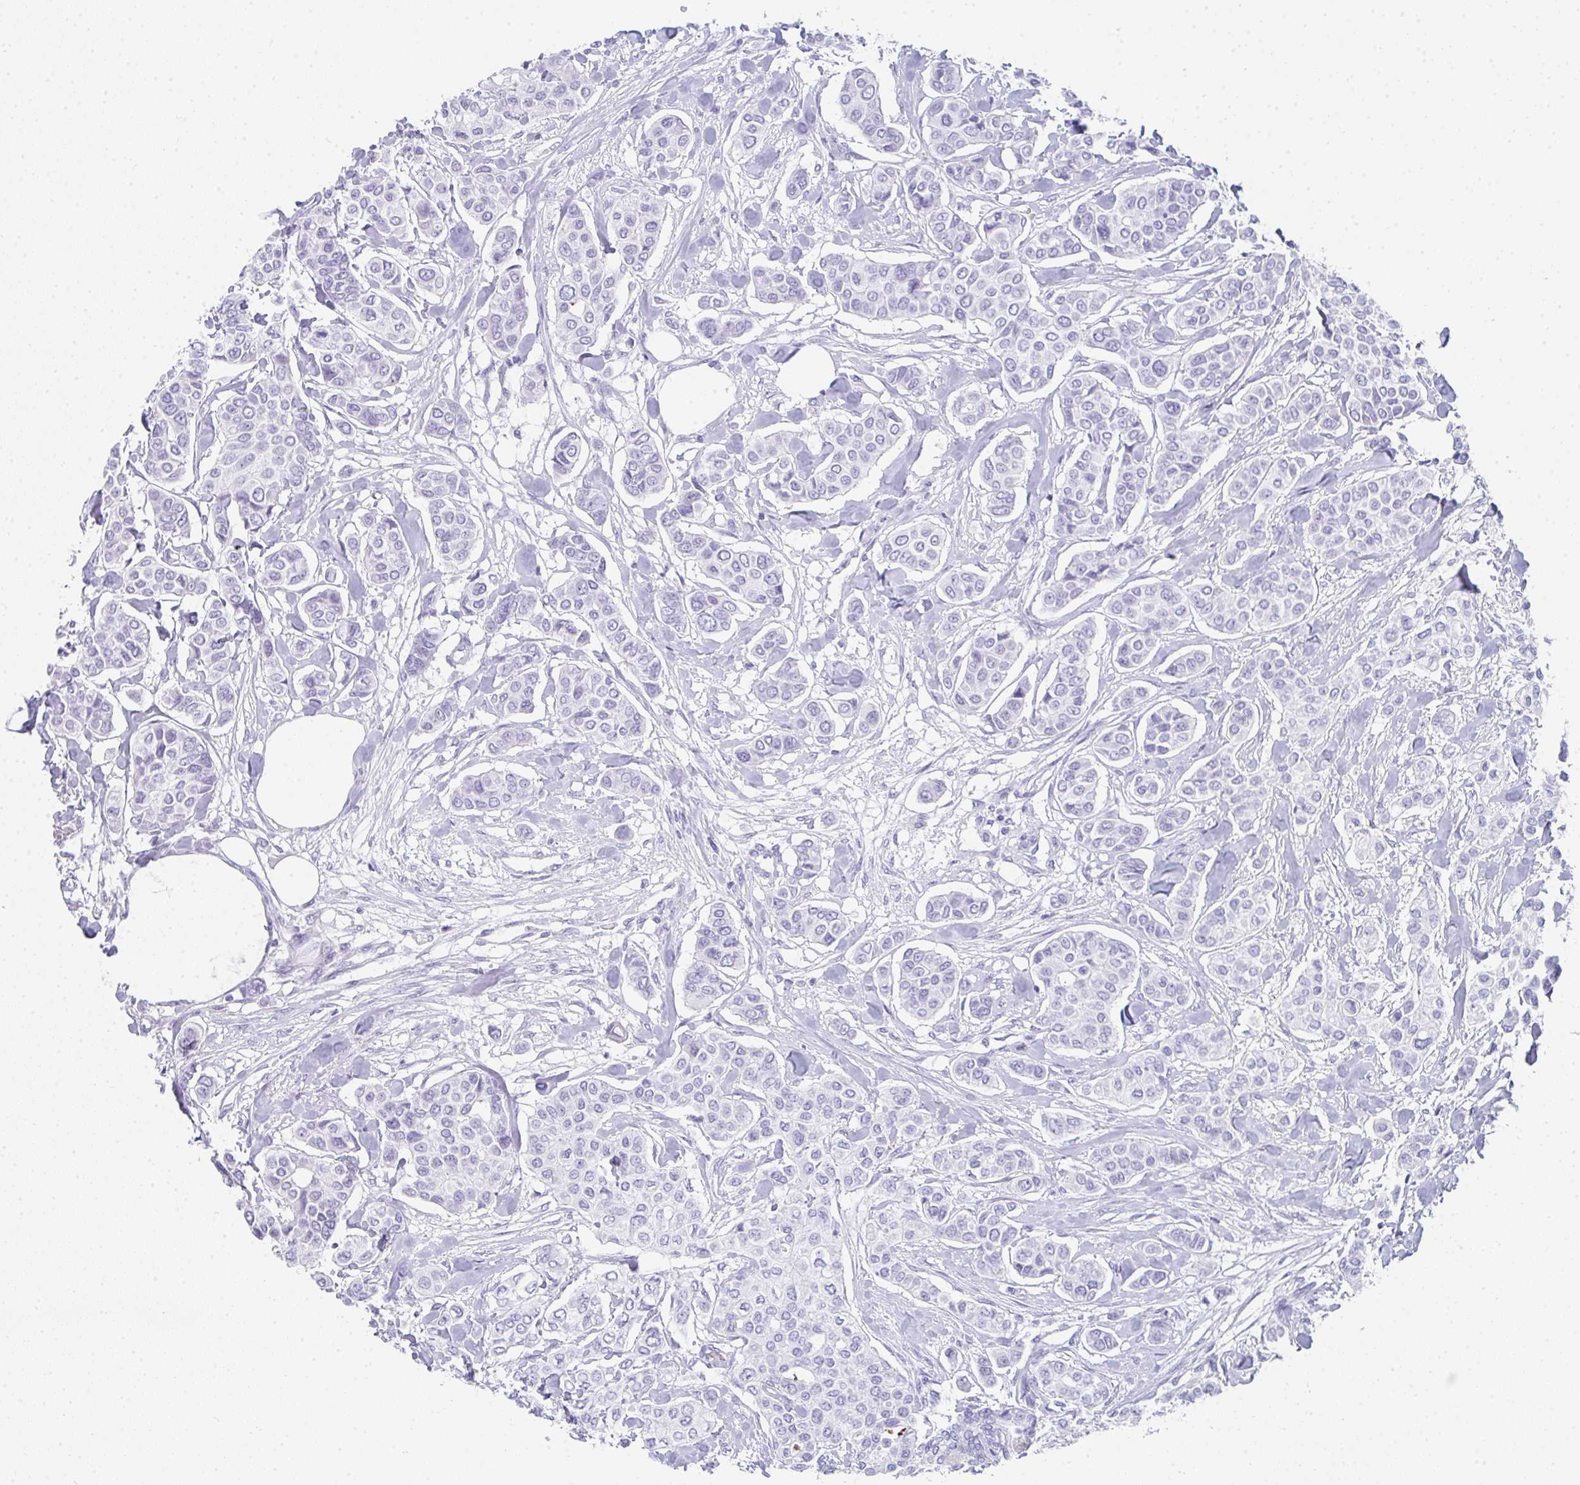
{"staining": {"intensity": "negative", "quantity": "none", "location": "none"}, "tissue": "breast cancer", "cell_type": "Tumor cells", "image_type": "cancer", "snomed": [{"axis": "morphology", "description": "Lobular carcinoma"}, {"axis": "topography", "description": "Breast"}], "caption": "This histopathology image is of breast lobular carcinoma stained with IHC to label a protein in brown with the nuclei are counter-stained blue. There is no expression in tumor cells. (DAB (3,3'-diaminobenzidine) immunohistochemistry (IHC), high magnification).", "gene": "RLF", "patient": {"sex": "female", "age": 51}}